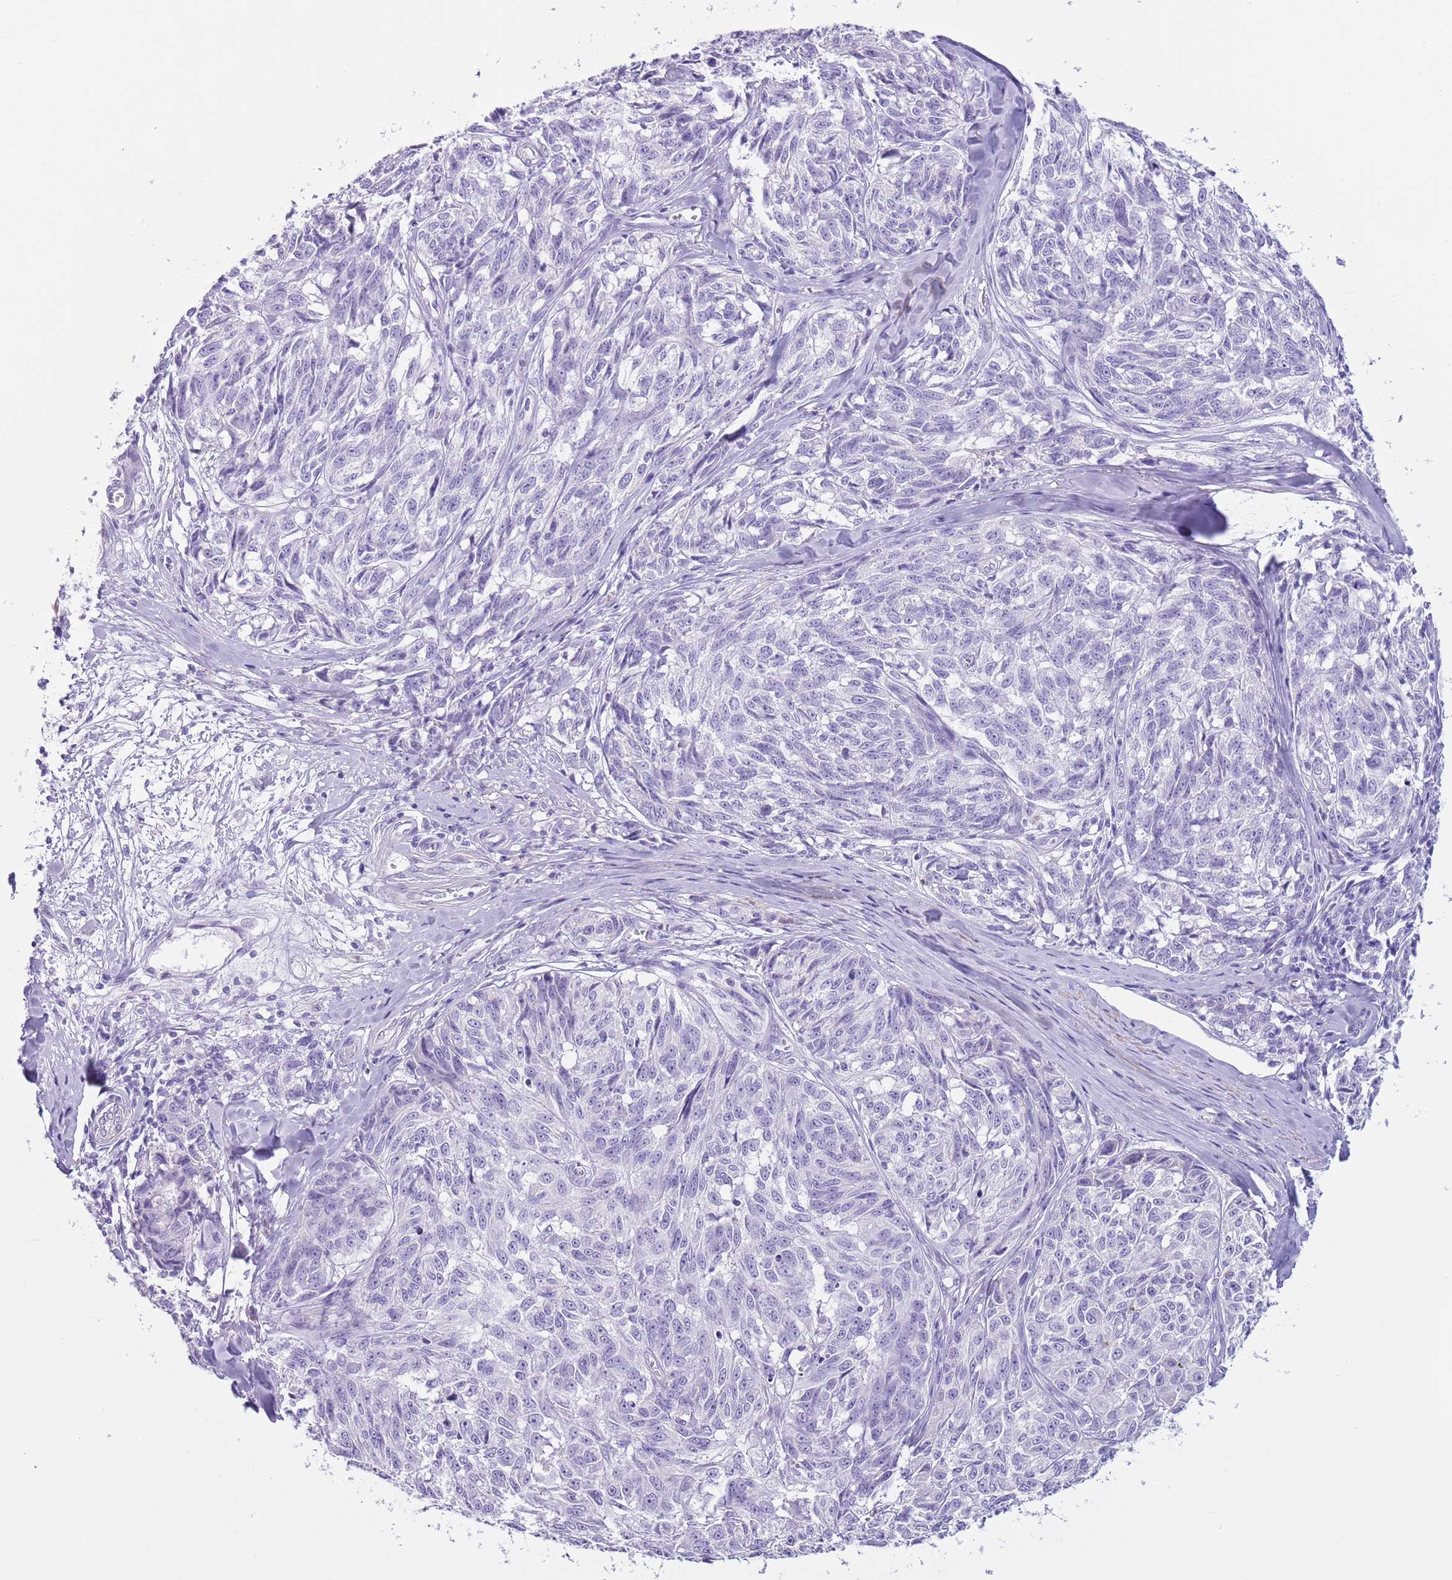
{"staining": {"intensity": "negative", "quantity": "none", "location": "none"}, "tissue": "melanoma", "cell_type": "Tumor cells", "image_type": "cancer", "snomed": [{"axis": "morphology", "description": "Normal tissue, NOS"}, {"axis": "morphology", "description": "Malignant melanoma, NOS"}, {"axis": "topography", "description": "Skin"}], "caption": "Human malignant melanoma stained for a protein using immunohistochemistry displays no staining in tumor cells.", "gene": "SLC7A14", "patient": {"sex": "female", "age": 64}}